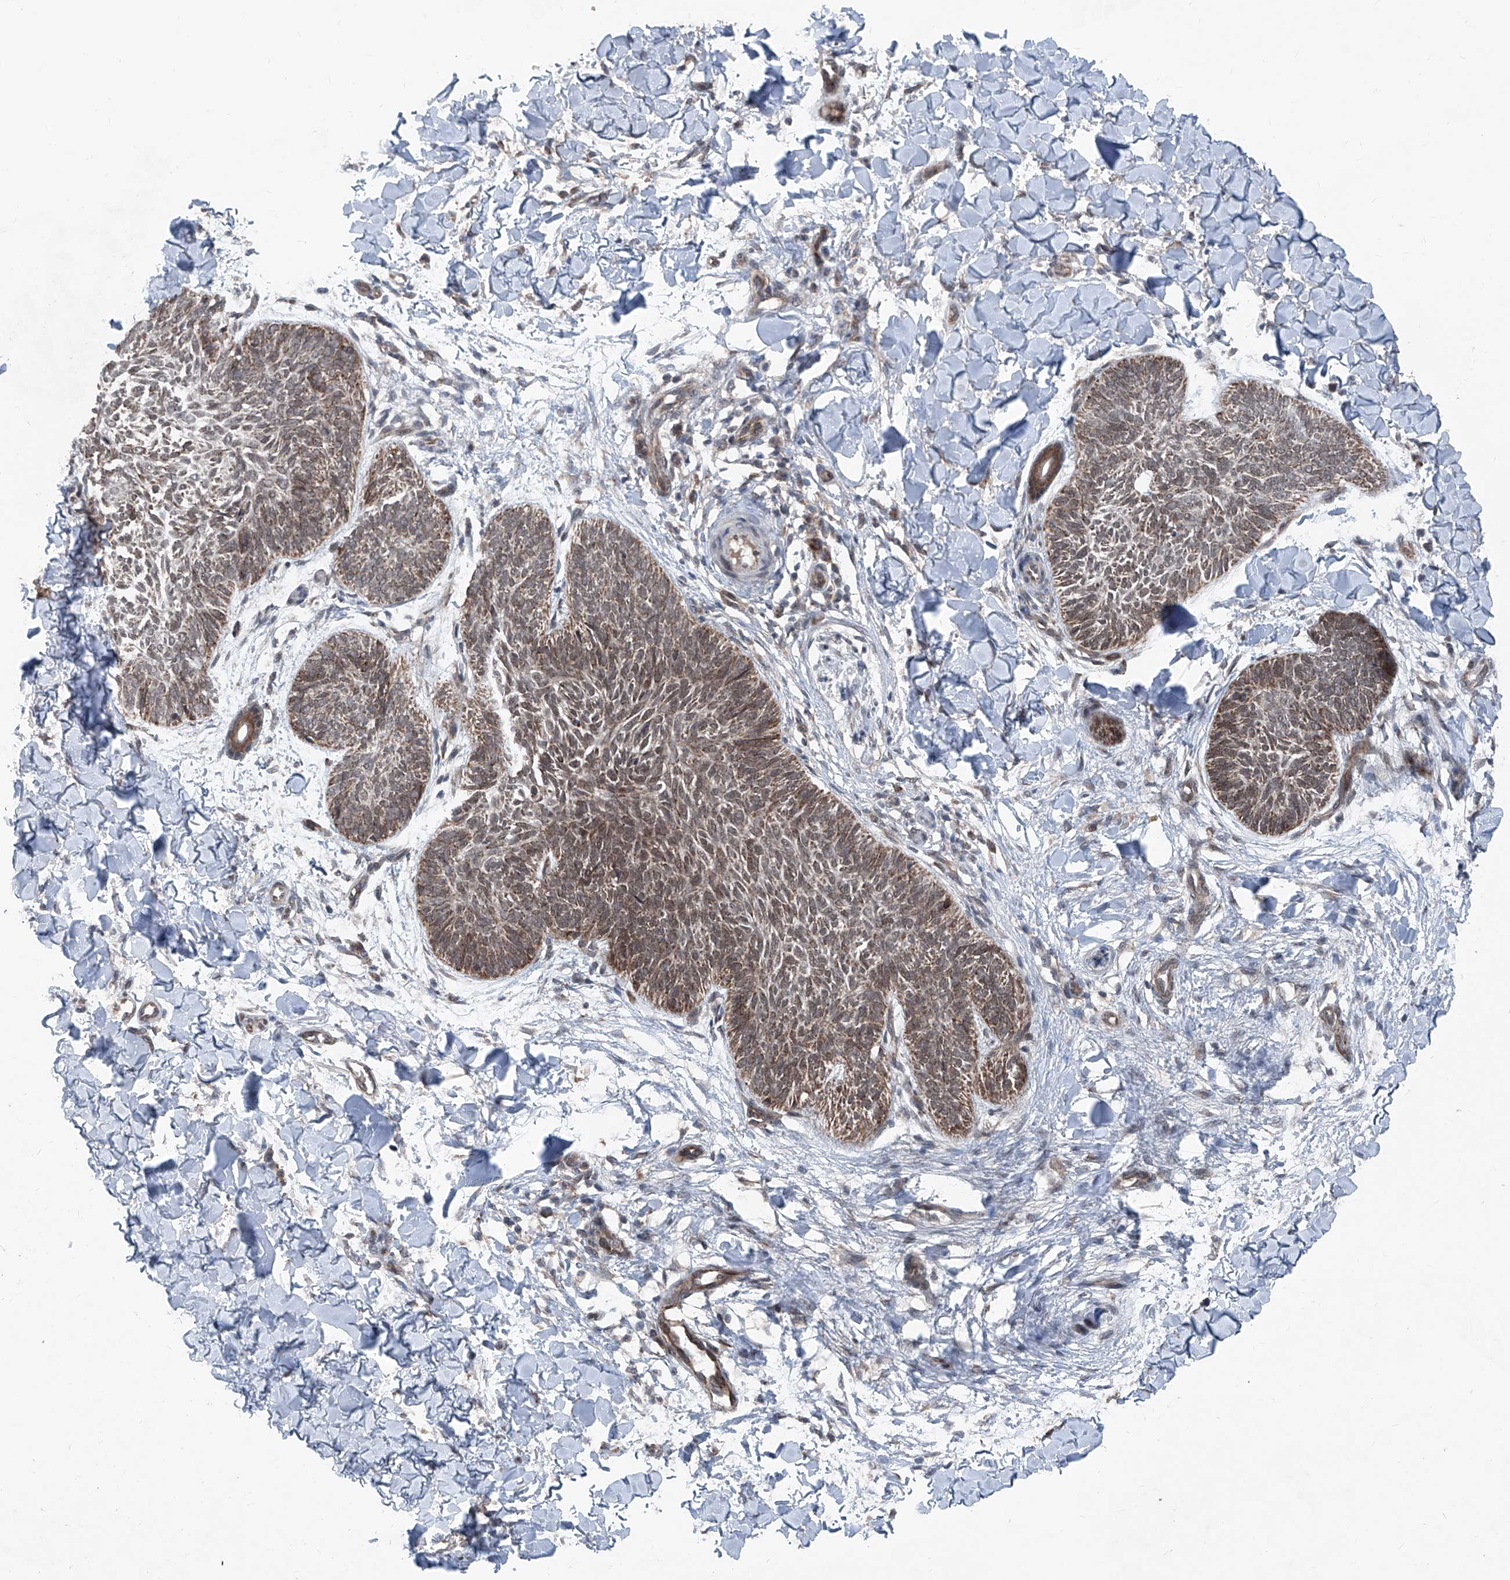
{"staining": {"intensity": "moderate", "quantity": ">75%", "location": "cytoplasmic/membranous"}, "tissue": "skin cancer", "cell_type": "Tumor cells", "image_type": "cancer", "snomed": [{"axis": "morphology", "description": "Normal tissue, NOS"}, {"axis": "morphology", "description": "Basal cell carcinoma"}, {"axis": "topography", "description": "Skin"}], "caption": "Tumor cells demonstrate medium levels of moderate cytoplasmic/membranous expression in approximately >75% of cells in human skin cancer (basal cell carcinoma). The staining is performed using DAB (3,3'-diaminobenzidine) brown chromogen to label protein expression. The nuclei are counter-stained blue using hematoxylin.", "gene": "COA7", "patient": {"sex": "male", "age": 50}}